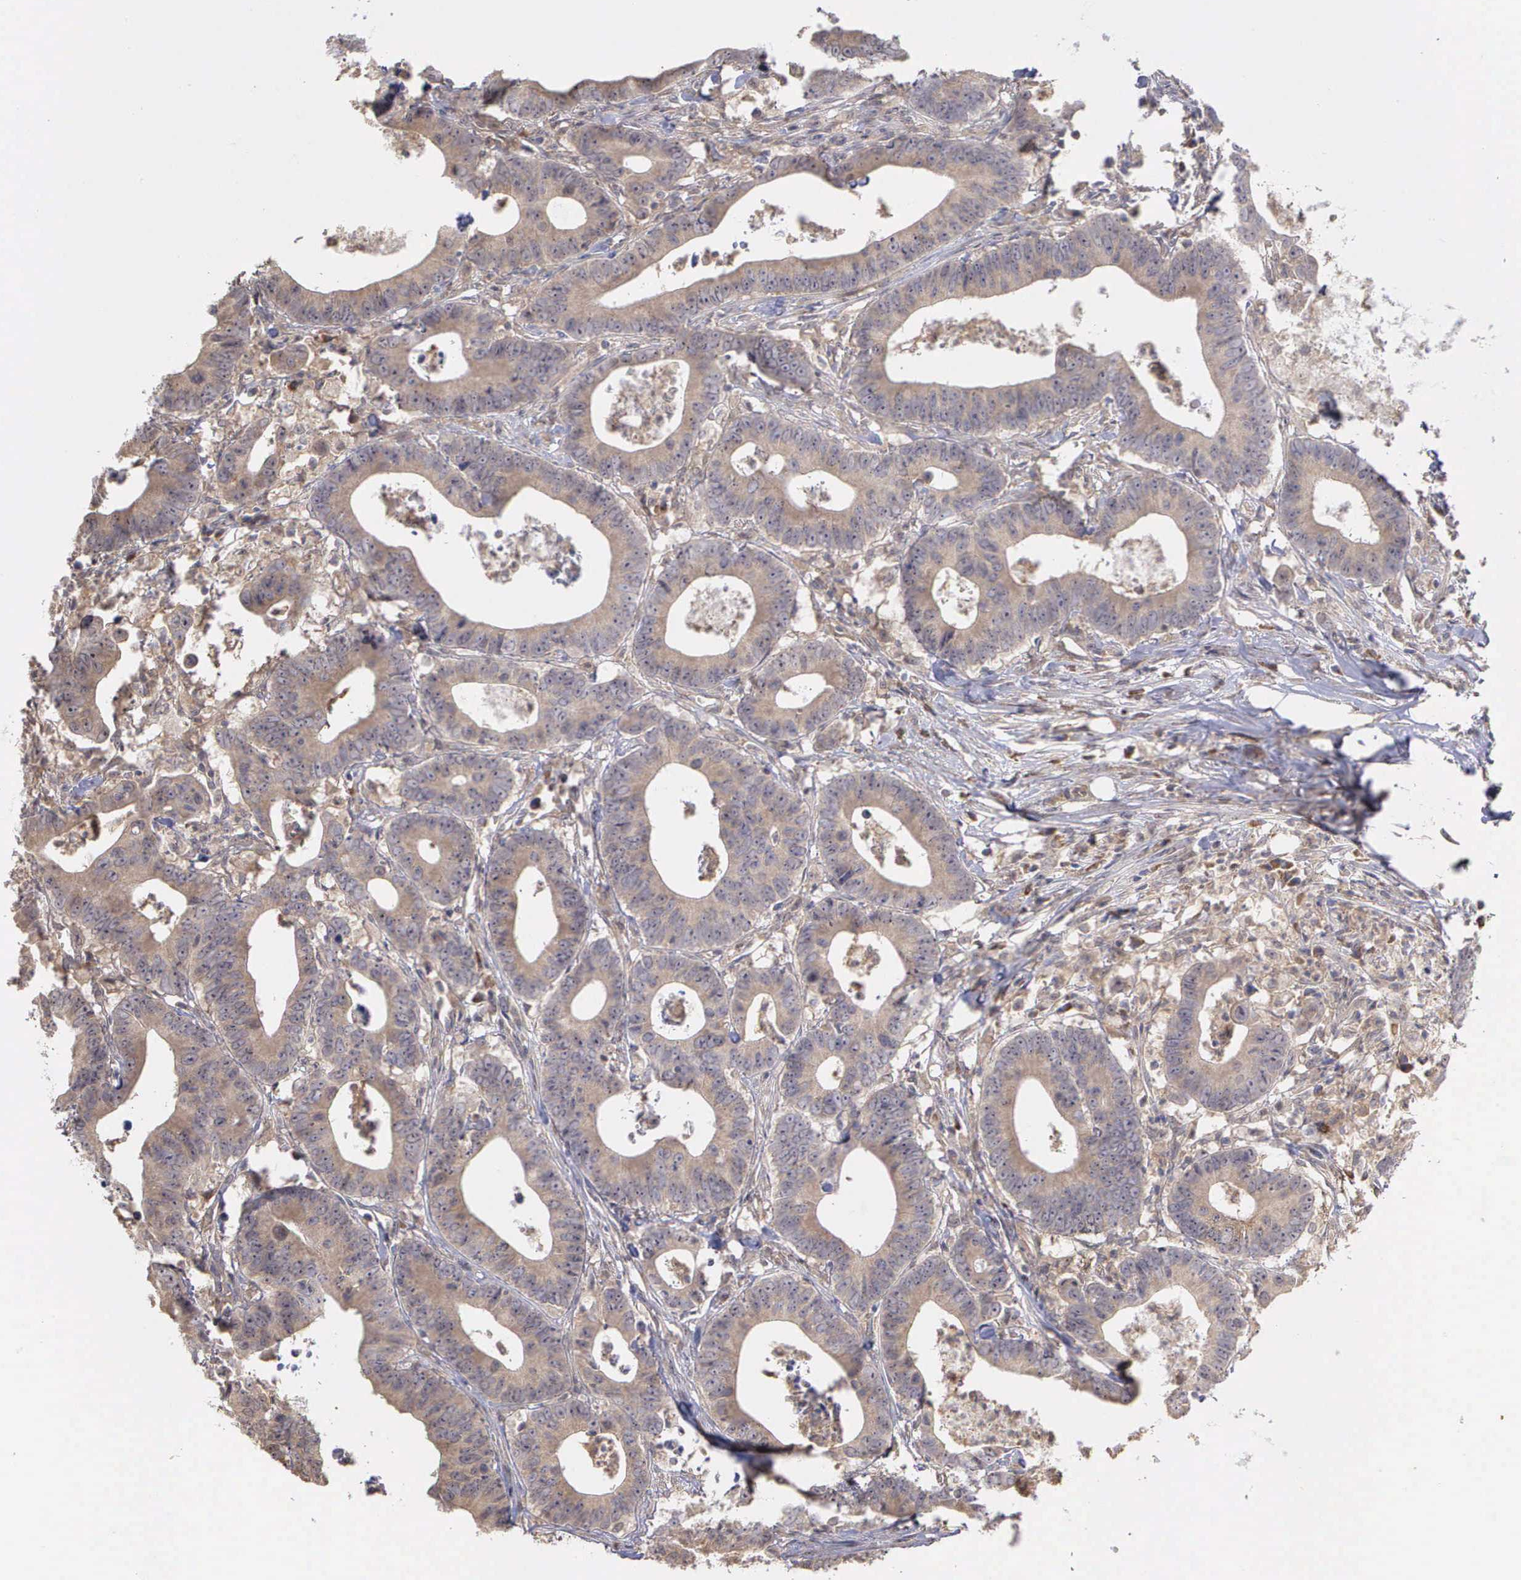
{"staining": {"intensity": "weak", "quantity": ">75%", "location": "cytoplasmic/membranous"}, "tissue": "colorectal cancer", "cell_type": "Tumor cells", "image_type": "cancer", "snomed": [{"axis": "morphology", "description": "Adenocarcinoma, NOS"}, {"axis": "topography", "description": "Colon"}], "caption": "Immunohistochemical staining of colorectal cancer (adenocarcinoma) reveals low levels of weak cytoplasmic/membranous protein positivity in approximately >75% of tumor cells.", "gene": "DNAJB7", "patient": {"sex": "male", "age": 55}}